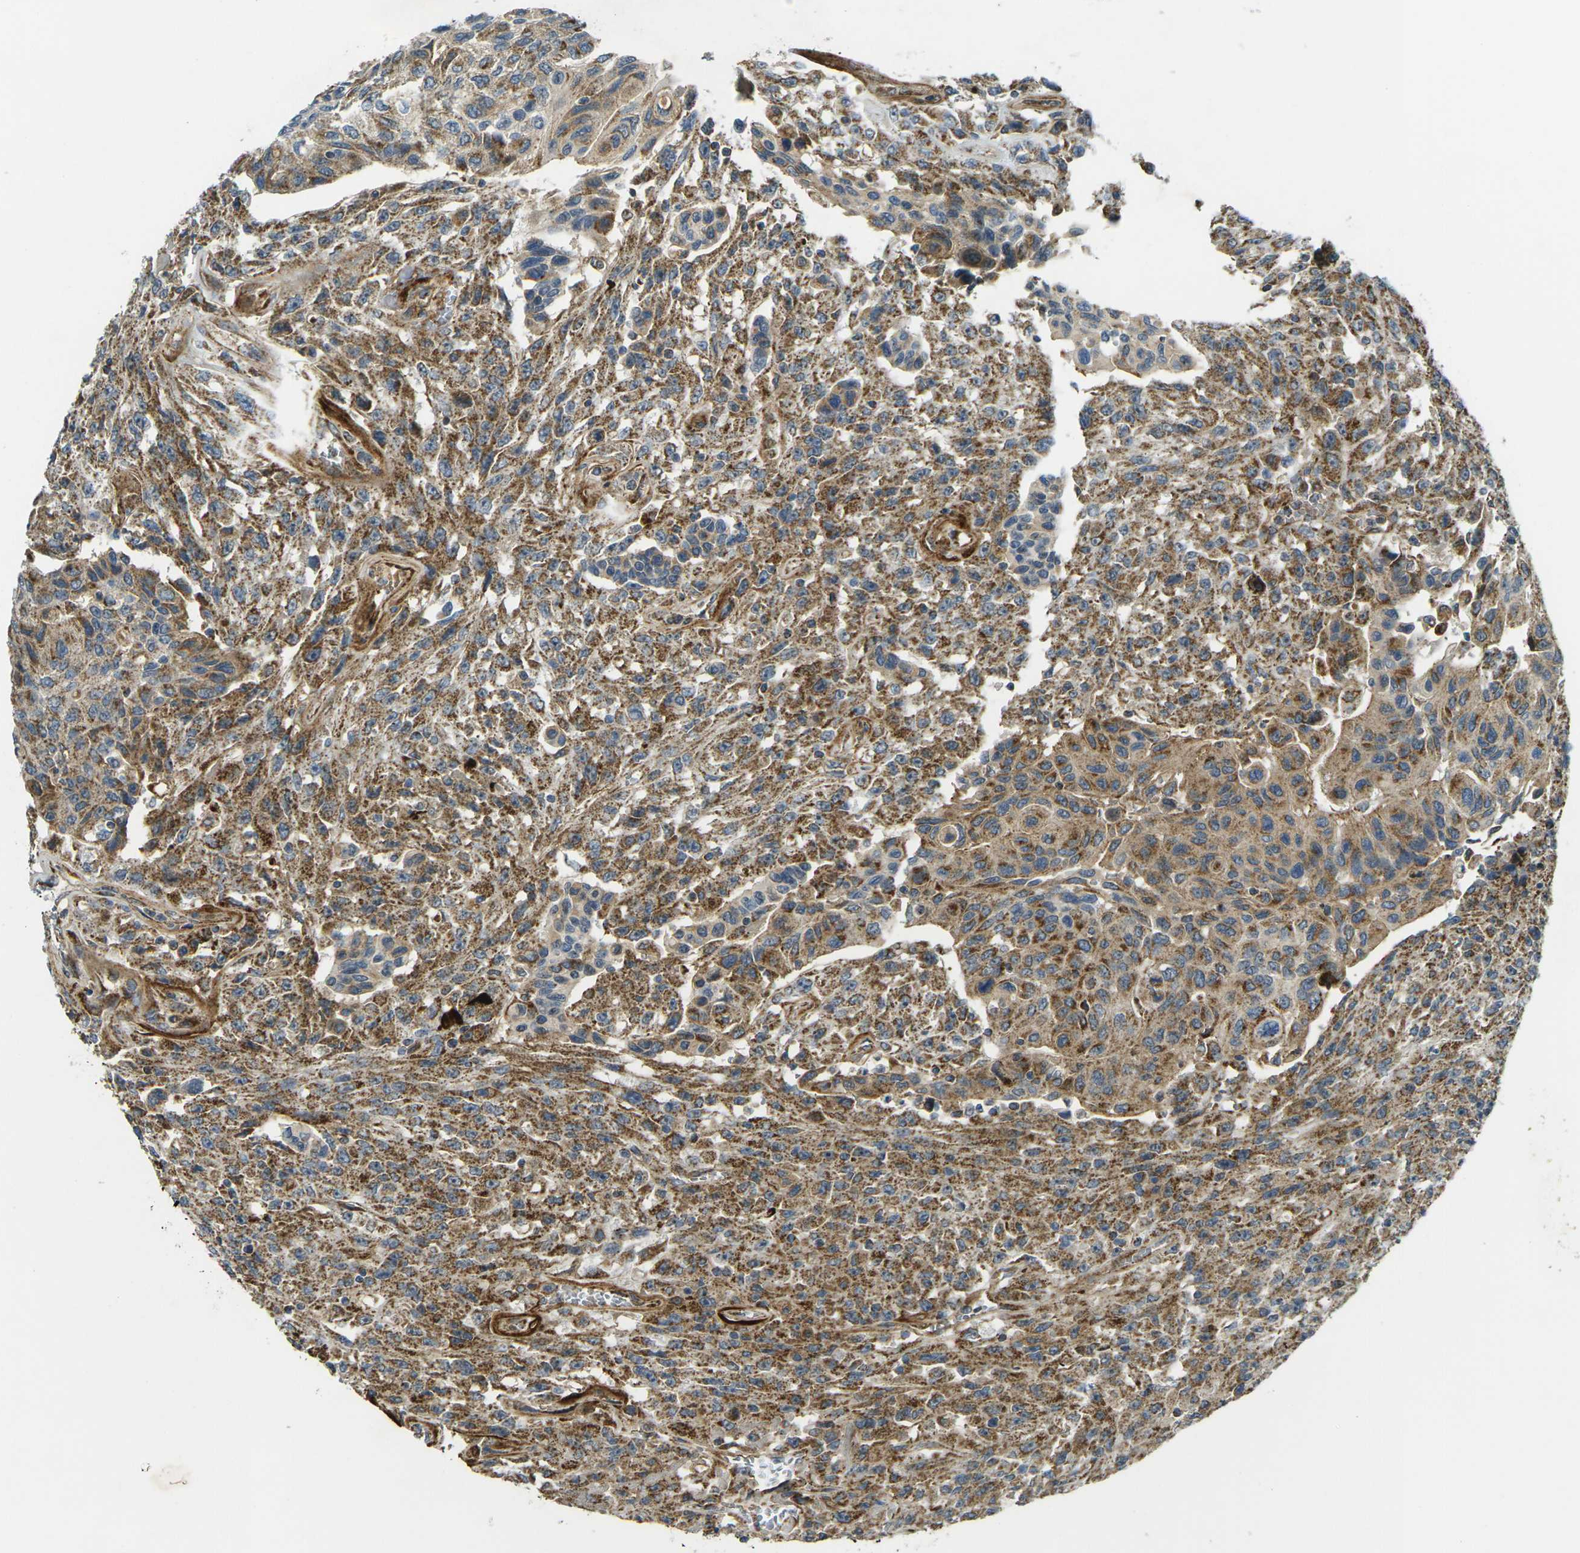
{"staining": {"intensity": "moderate", "quantity": ">75%", "location": "cytoplasmic/membranous"}, "tissue": "urothelial cancer", "cell_type": "Tumor cells", "image_type": "cancer", "snomed": [{"axis": "morphology", "description": "Urothelial carcinoma, High grade"}, {"axis": "topography", "description": "Urinary bladder"}], "caption": "Immunohistochemical staining of urothelial cancer exhibits medium levels of moderate cytoplasmic/membranous protein positivity in about >75% of tumor cells.", "gene": "IGF1R", "patient": {"sex": "male", "age": 66}}